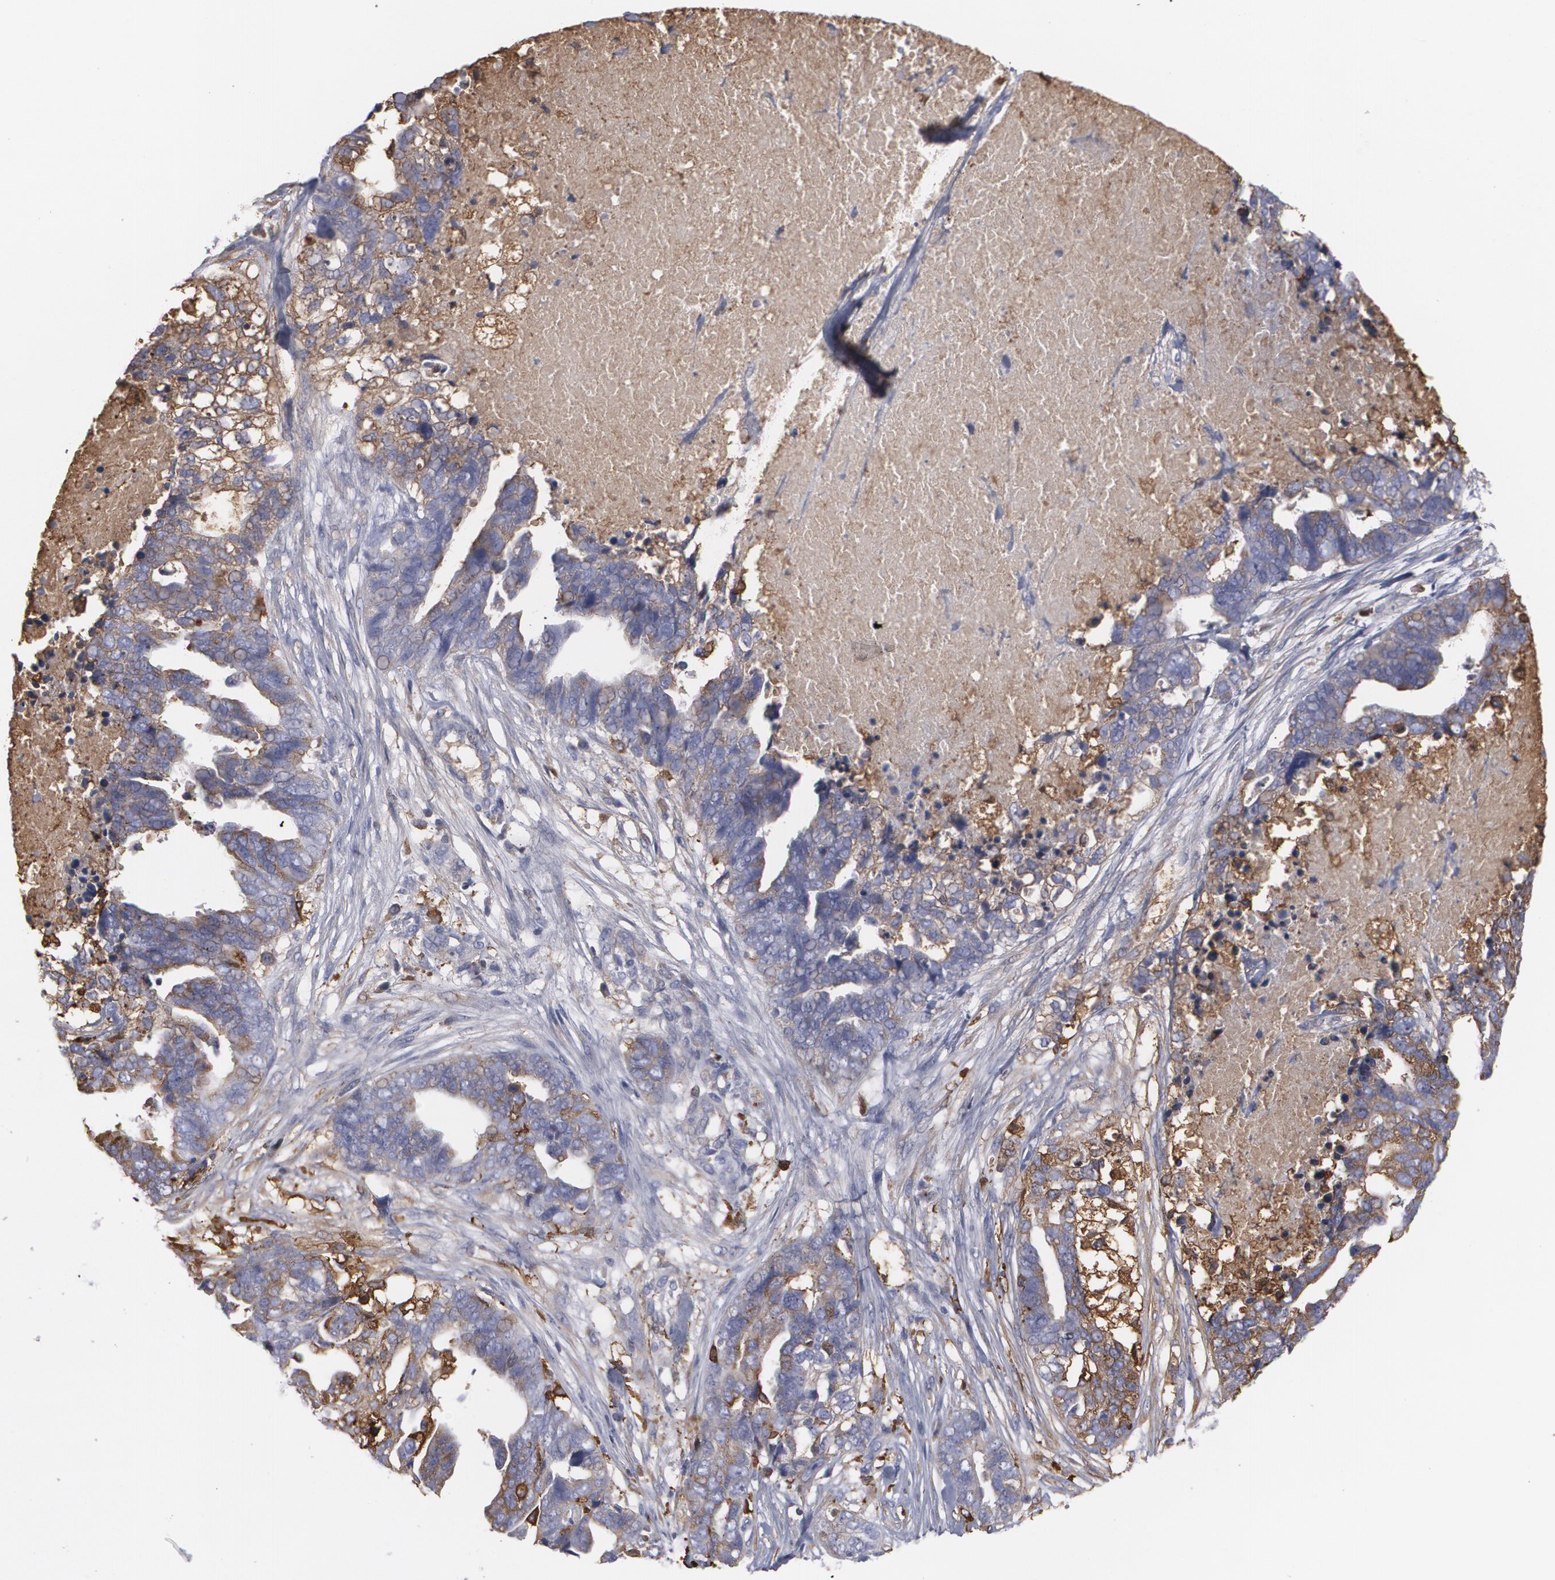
{"staining": {"intensity": "weak", "quantity": "25%-75%", "location": "cytoplasmic/membranous"}, "tissue": "ovarian cancer", "cell_type": "Tumor cells", "image_type": "cancer", "snomed": [{"axis": "morphology", "description": "Normal tissue, NOS"}, {"axis": "morphology", "description": "Cystadenocarcinoma, serous, NOS"}, {"axis": "topography", "description": "Fallopian tube"}, {"axis": "topography", "description": "Ovary"}], "caption": "A brown stain labels weak cytoplasmic/membranous staining of a protein in human ovarian serous cystadenocarcinoma tumor cells.", "gene": "ODC1", "patient": {"sex": "female", "age": 56}}